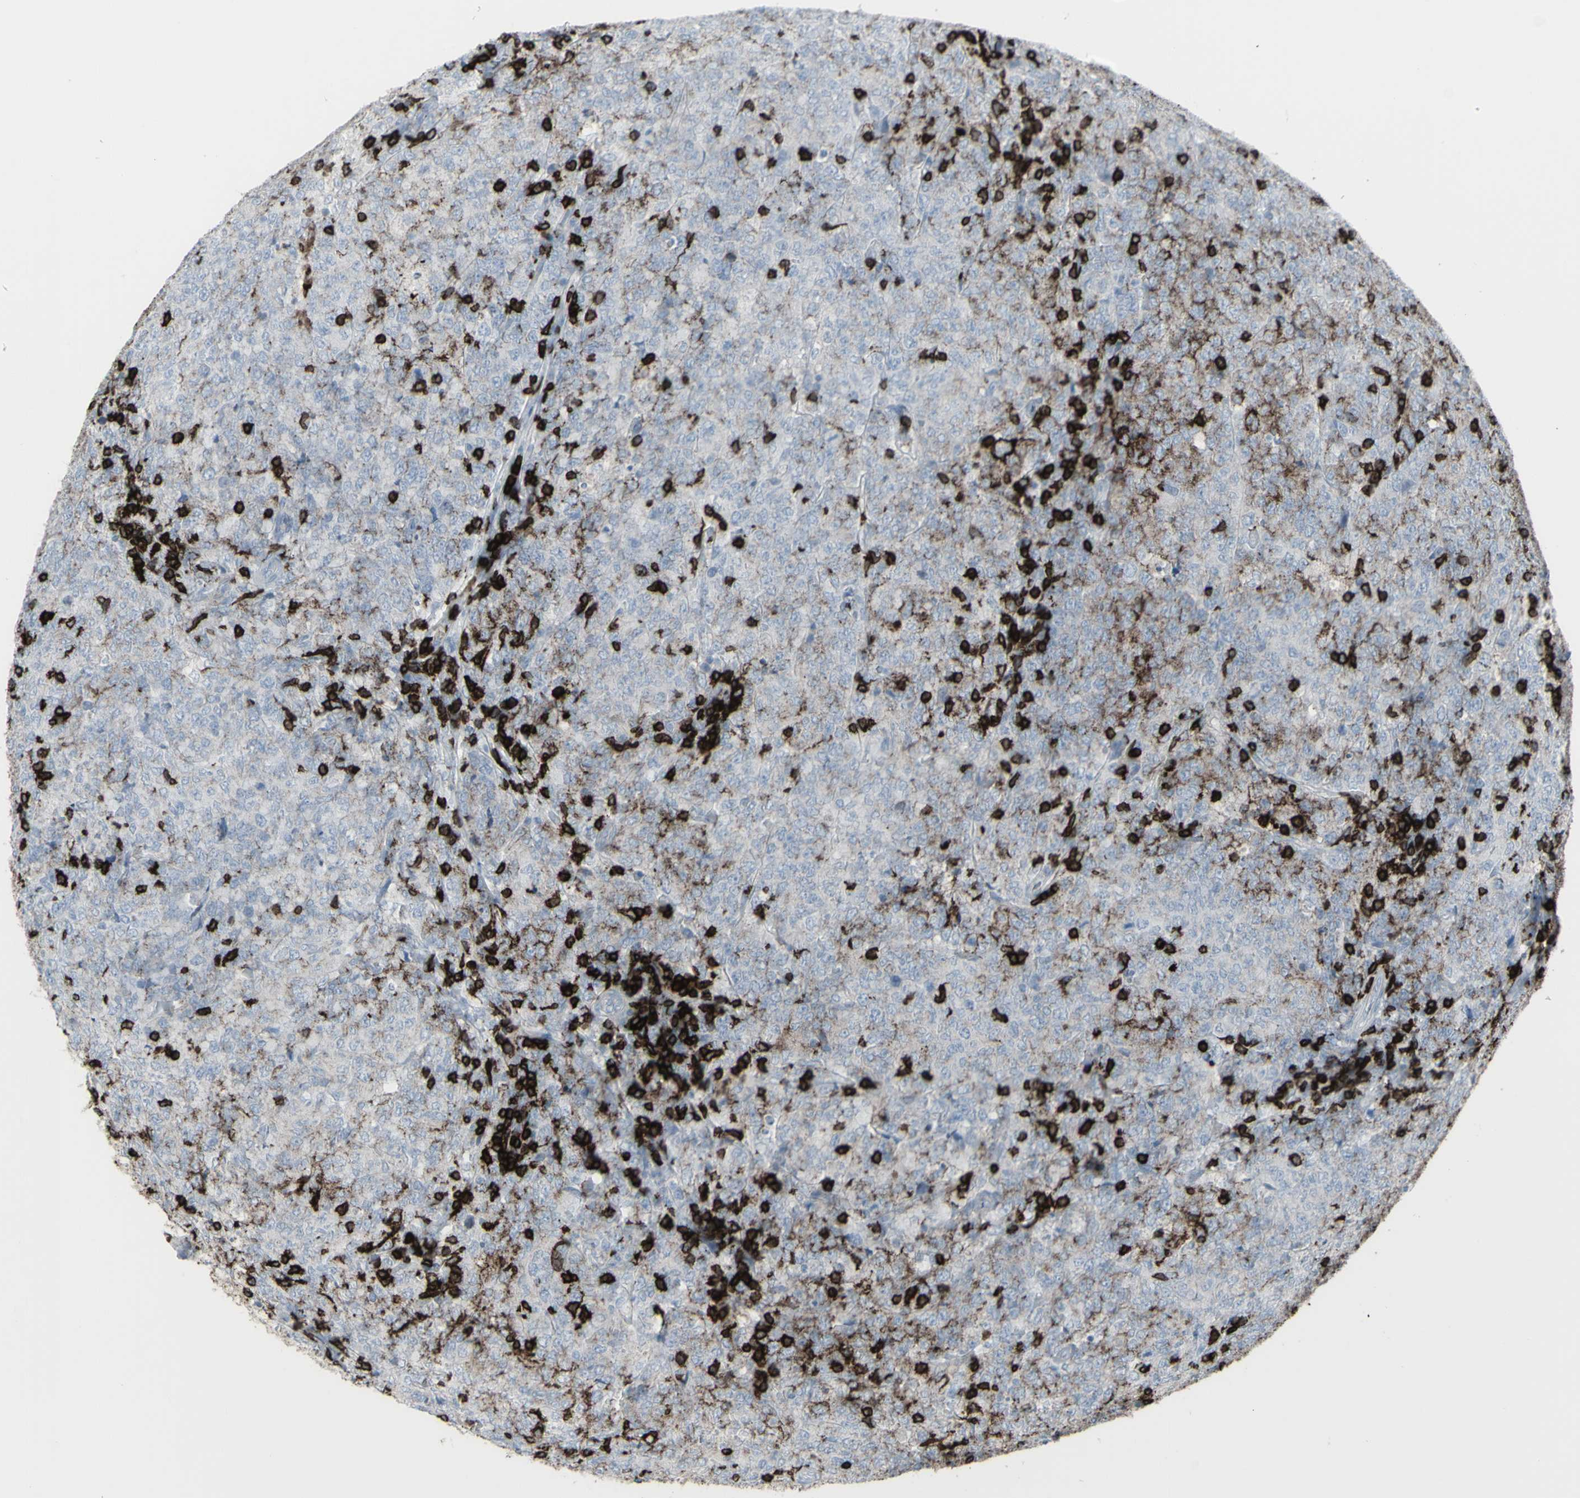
{"staining": {"intensity": "negative", "quantity": "none", "location": "none"}, "tissue": "lymphoma", "cell_type": "Tumor cells", "image_type": "cancer", "snomed": [{"axis": "morphology", "description": "Malignant lymphoma, non-Hodgkin's type, High grade"}, {"axis": "topography", "description": "Tonsil"}], "caption": "Tumor cells show no significant positivity in malignant lymphoma, non-Hodgkin's type (high-grade).", "gene": "CD247", "patient": {"sex": "female", "age": 36}}